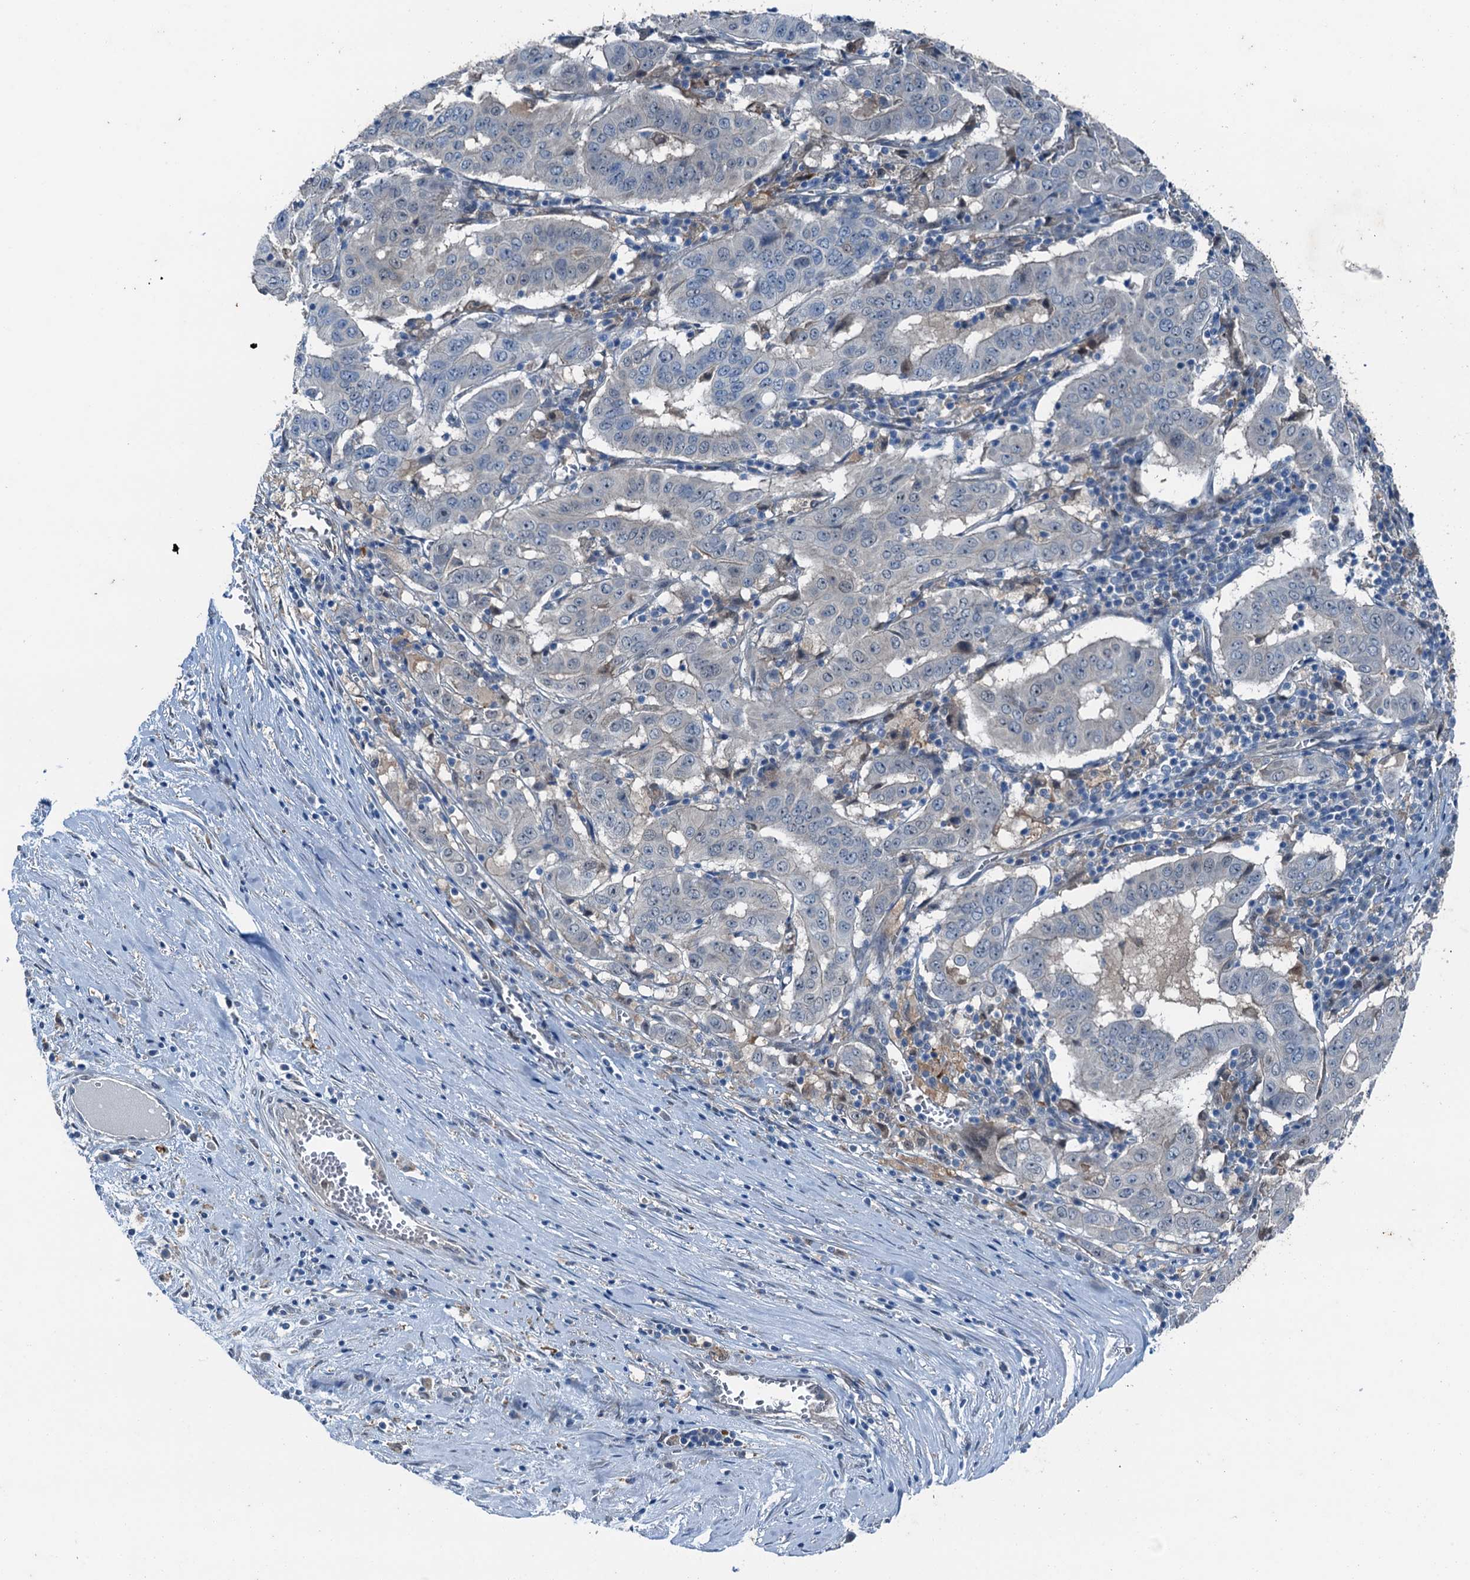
{"staining": {"intensity": "negative", "quantity": "none", "location": "none"}, "tissue": "pancreatic cancer", "cell_type": "Tumor cells", "image_type": "cancer", "snomed": [{"axis": "morphology", "description": "Adenocarcinoma, NOS"}, {"axis": "topography", "description": "Pancreas"}], "caption": "A high-resolution histopathology image shows immunohistochemistry (IHC) staining of pancreatic cancer (adenocarcinoma), which exhibits no significant positivity in tumor cells.", "gene": "RNH1", "patient": {"sex": "male", "age": 63}}